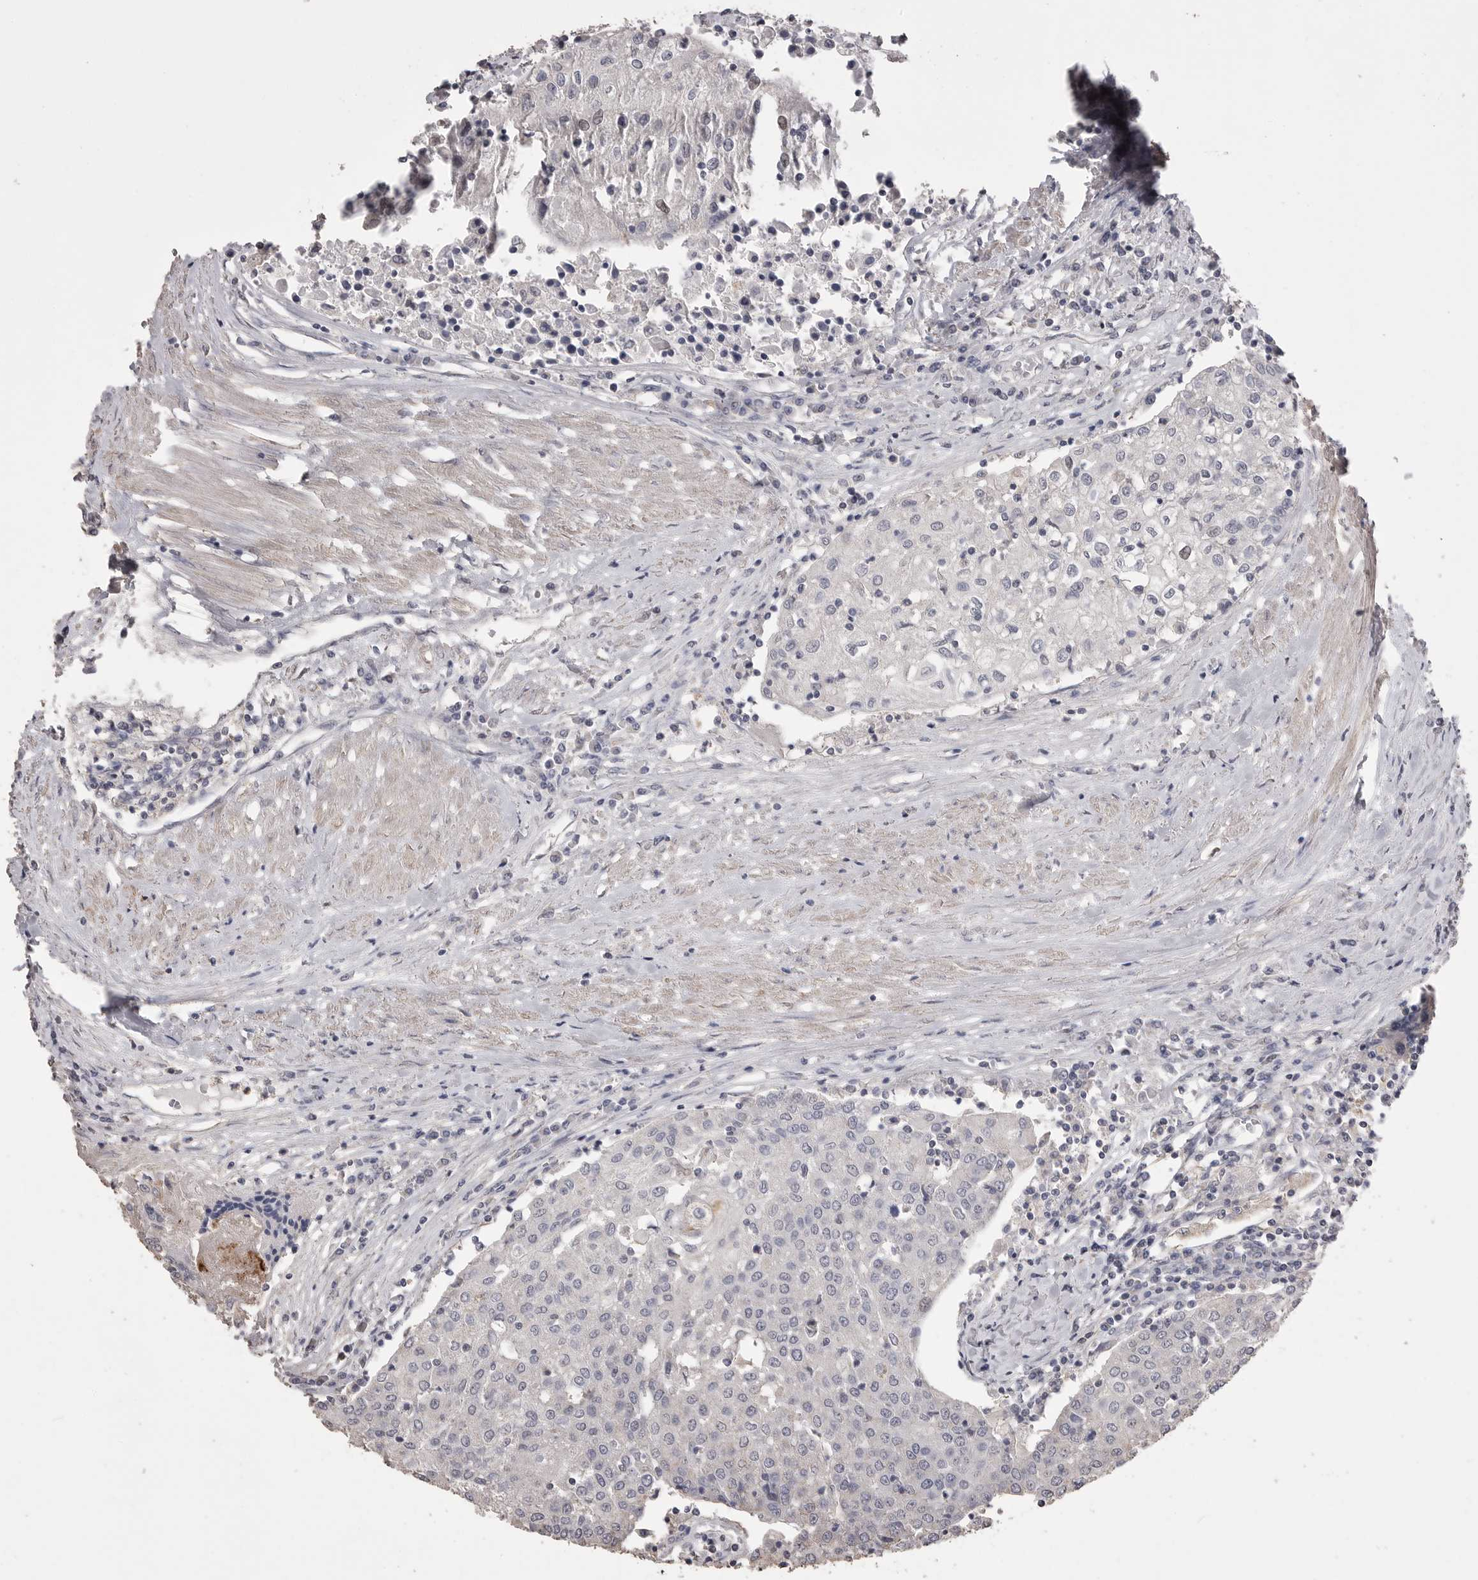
{"staining": {"intensity": "negative", "quantity": "none", "location": "none"}, "tissue": "urothelial cancer", "cell_type": "Tumor cells", "image_type": "cancer", "snomed": [{"axis": "morphology", "description": "Urothelial carcinoma, High grade"}, {"axis": "topography", "description": "Urinary bladder"}], "caption": "High magnification brightfield microscopy of urothelial carcinoma (high-grade) stained with DAB (3,3'-diaminobenzidine) (brown) and counterstained with hematoxylin (blue): tumor cells show no significant staining. (Immunohistochemistry, brightfield microscopy, high magnification).", "gene": "MMP7", "patient": {"sex": "female", "age": 85}}